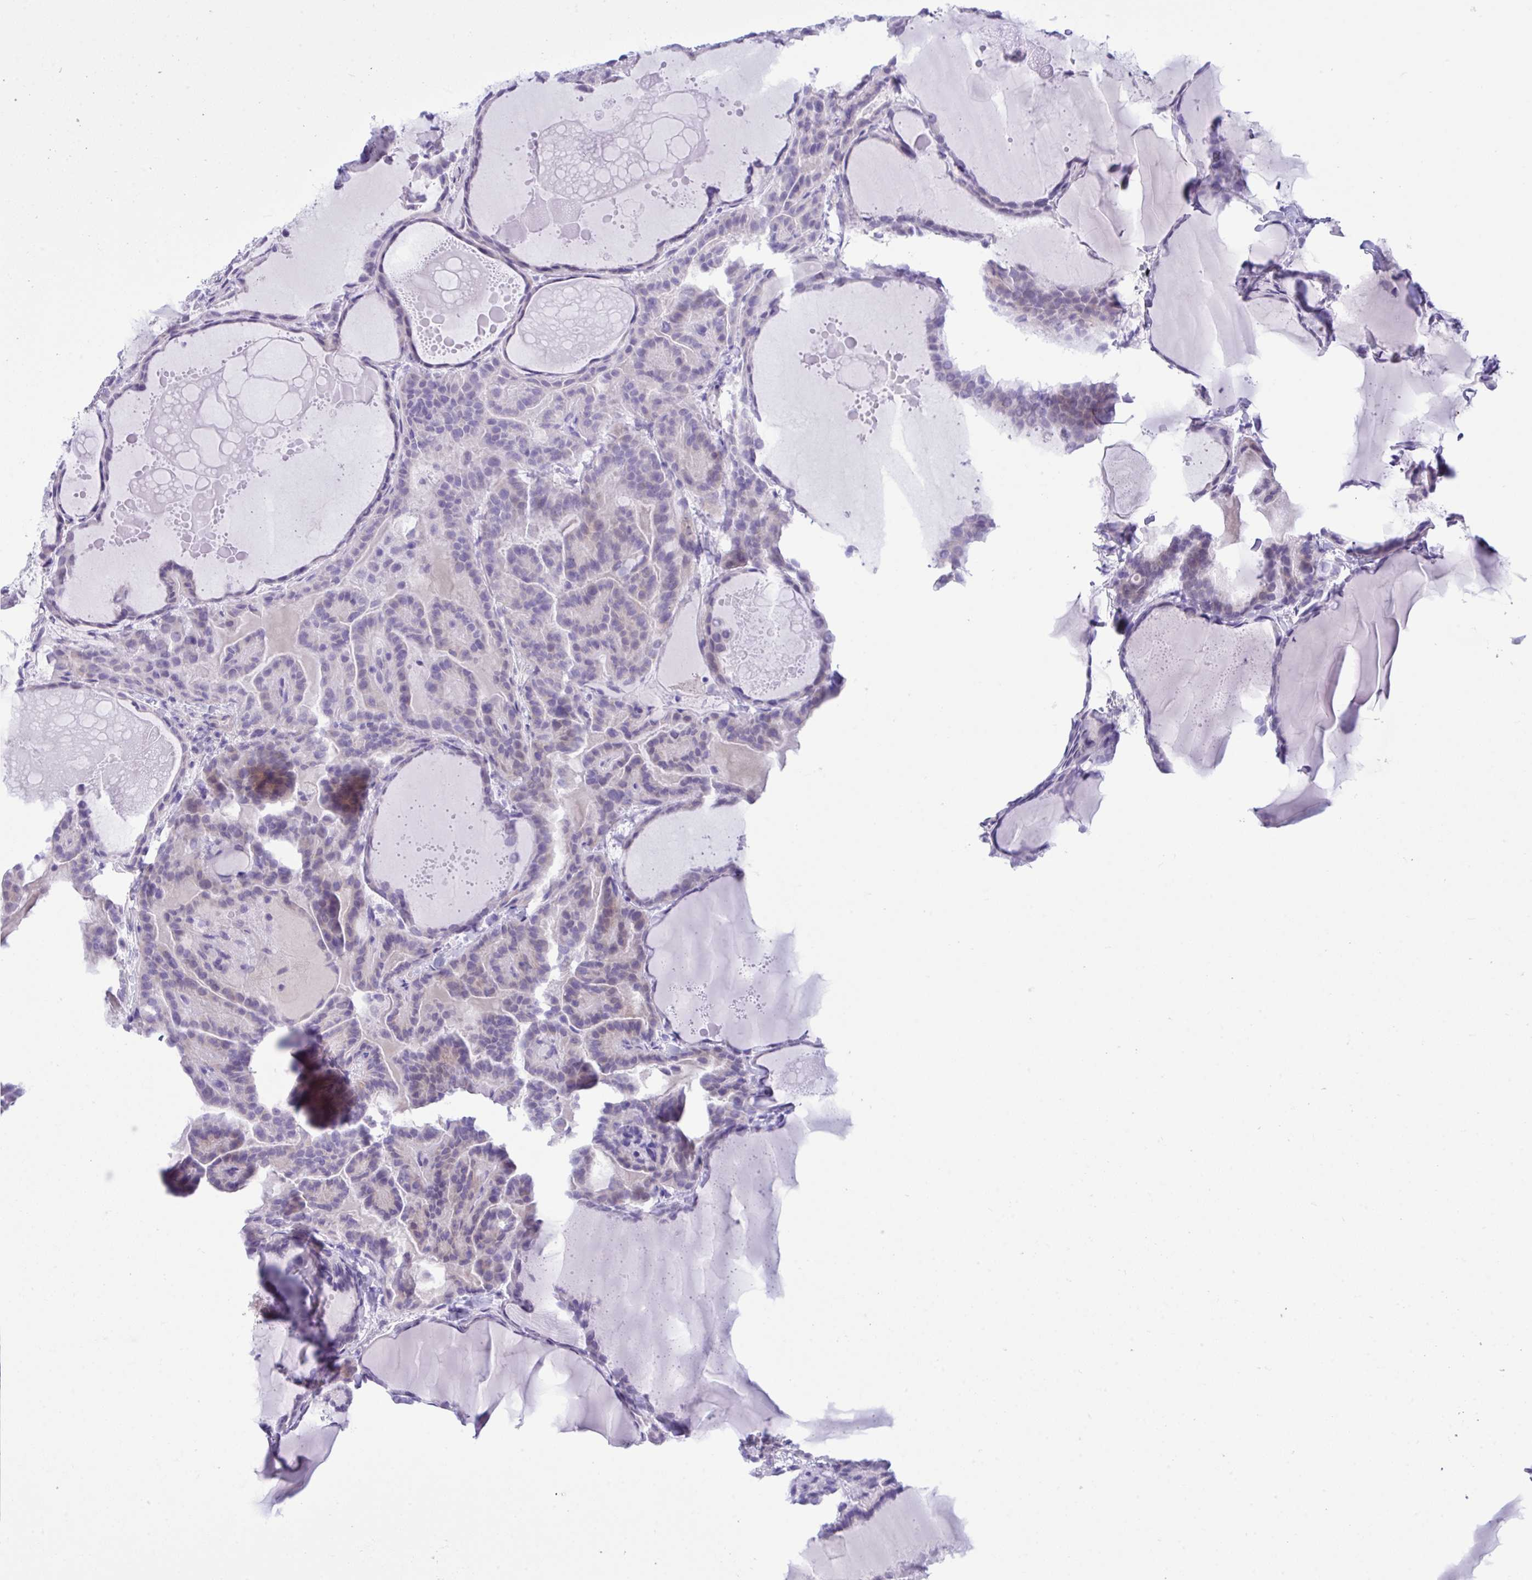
{"staining": {"intensity": "negative", "quantity": "none", "location": "none"}, "tissue": "thyroid cancer", "cell_type": "Tumor cells", "image_type": "cancer", "snomed": [{"axis": "morphology", "description": "Papillary adenocarcinoma, NOS"}, {"axis": "topography", "description": "Thyroid gland"}], "caption": "The histopathology image demonstrates no staining of tumor cells in thyroid cancer.", "gene": "WDR97", "patient": {"sex": "female", "age": 46}}